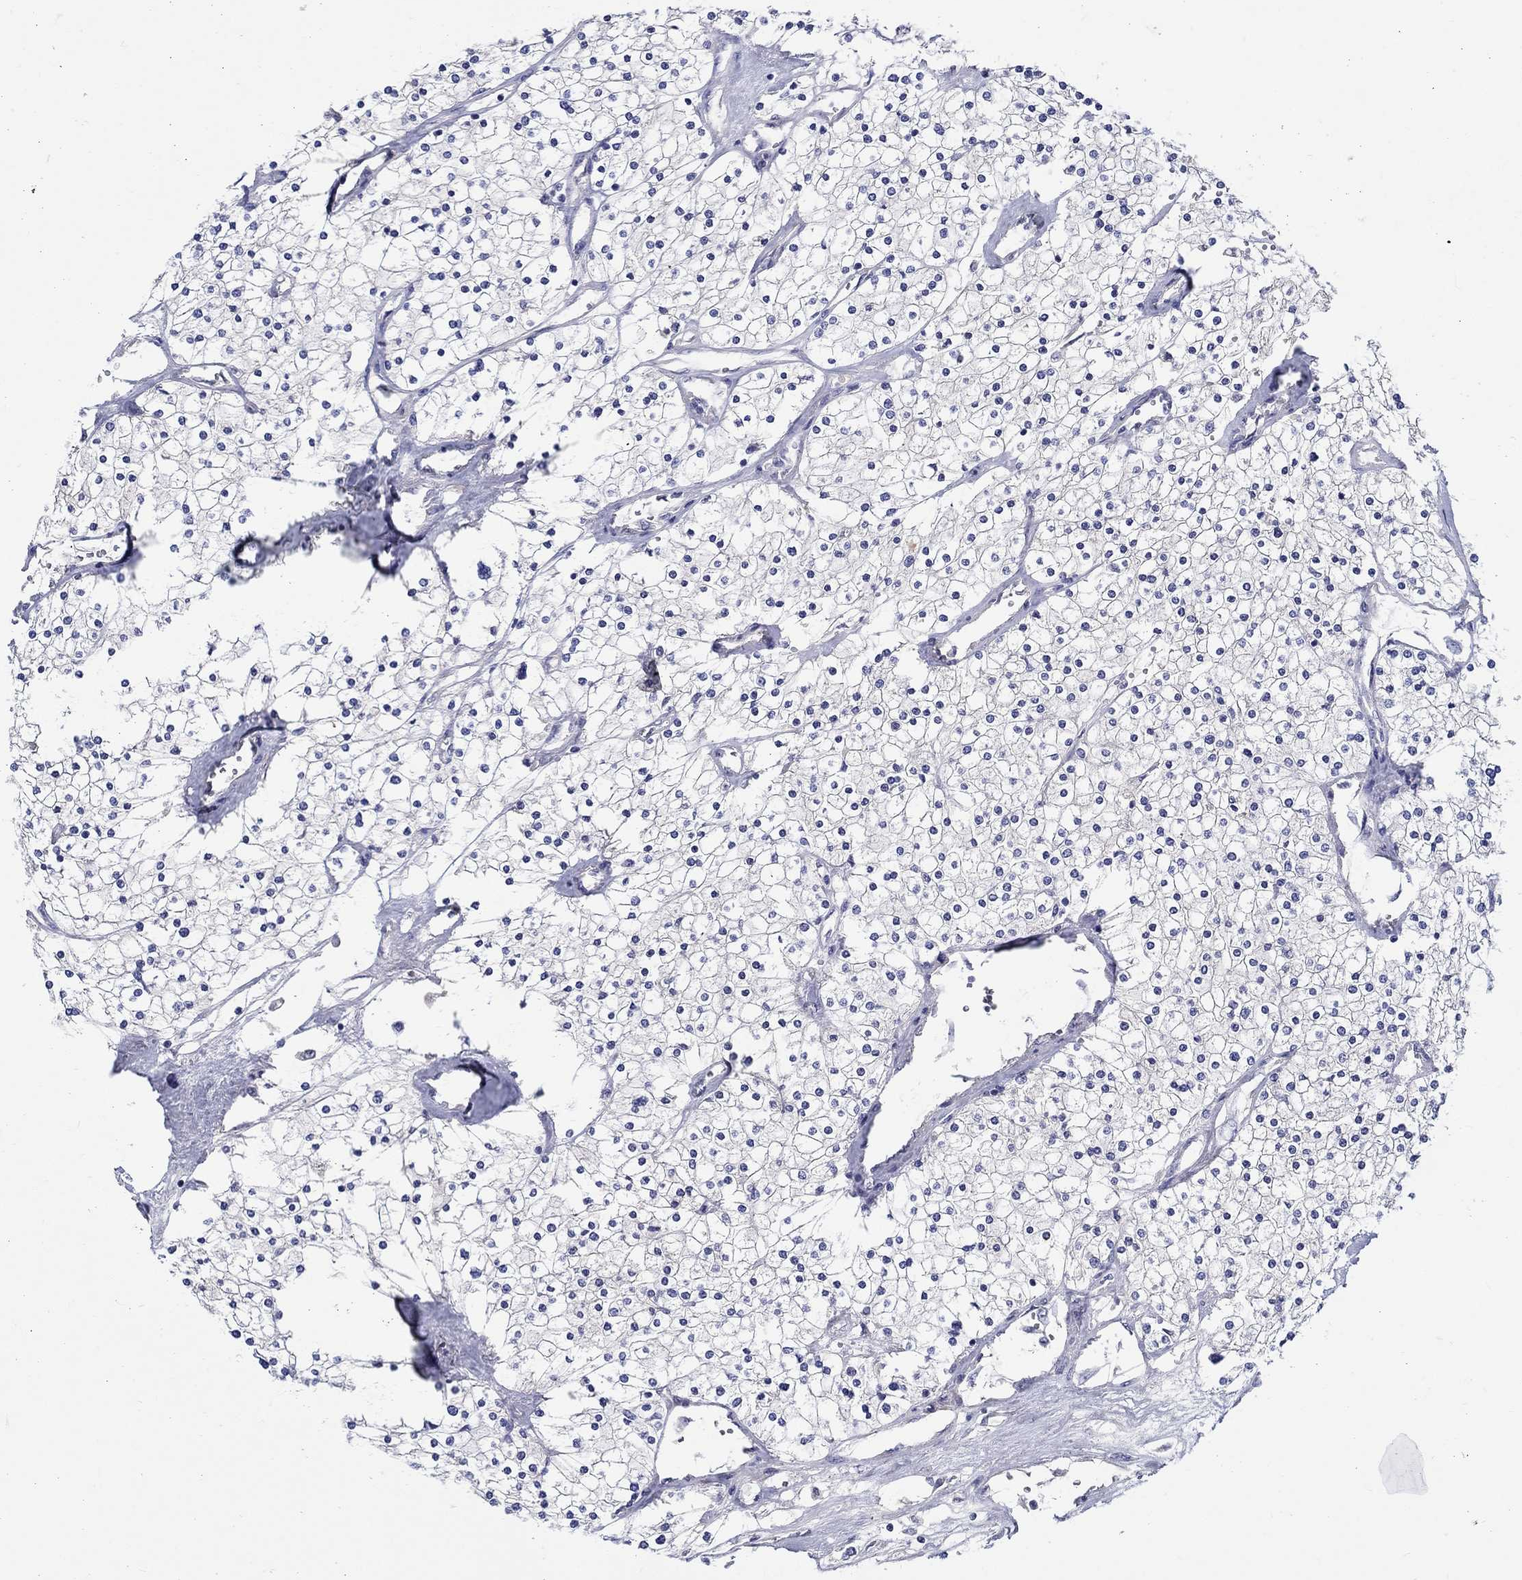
{"staining": {"intensity": "negative", "quantity": "none", "location": "none"}, "tissue": "renal cancer", "cell_type": "Tumor cells", "image_type": "cancer", "snomed": [{"axis": "morphology", "description": "Adenocarcinoma, NOS"}, {"axis": "topography", "description": "Kidney"}], "caption": "Immunohistochemical staining of renal adenocarcinoma demonstrates no significant staining in tumor cells.", "gene": "SLC30A3", "patient": {"sex": "male", "age": 80}}